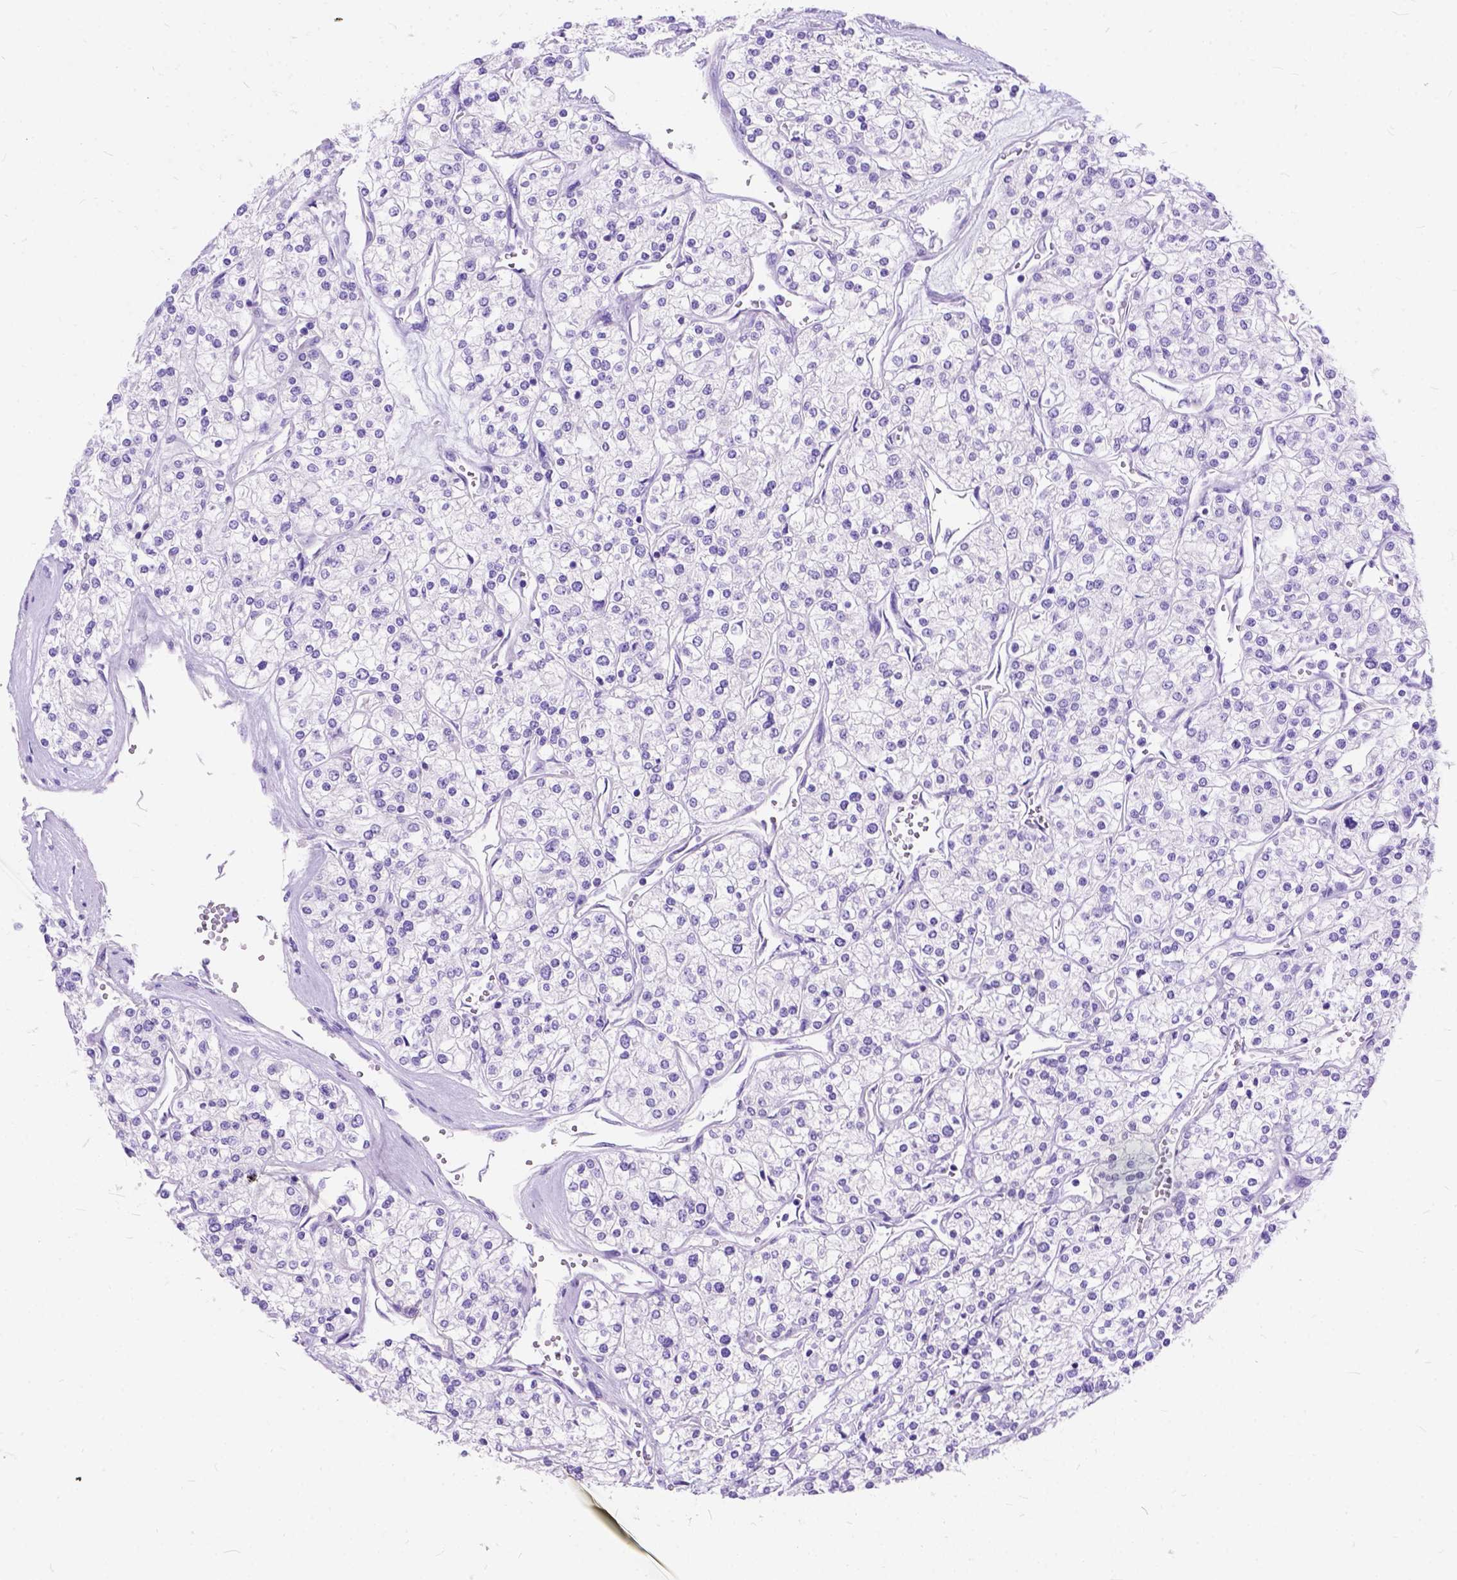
{"staining": {"intensity": "negative", "quantity": "none", "location": "none"}, "tissue": "renal cancer", "cell_type": "Tumor cells", "image_type": "cancer", "snomed": [{"axis": "morphology", "description": "Adenocarcinoma, NOS"}, {"axis": "topography", "description": "Kidney"}], "caption": "Protein analysis of renal cancer shows no significant staining in tumor cells. (DAB immunohistochemistry (IHC), high magnification).", "gene": "C1QTNF3", "patient": {"sex": "male", "age": 80}}